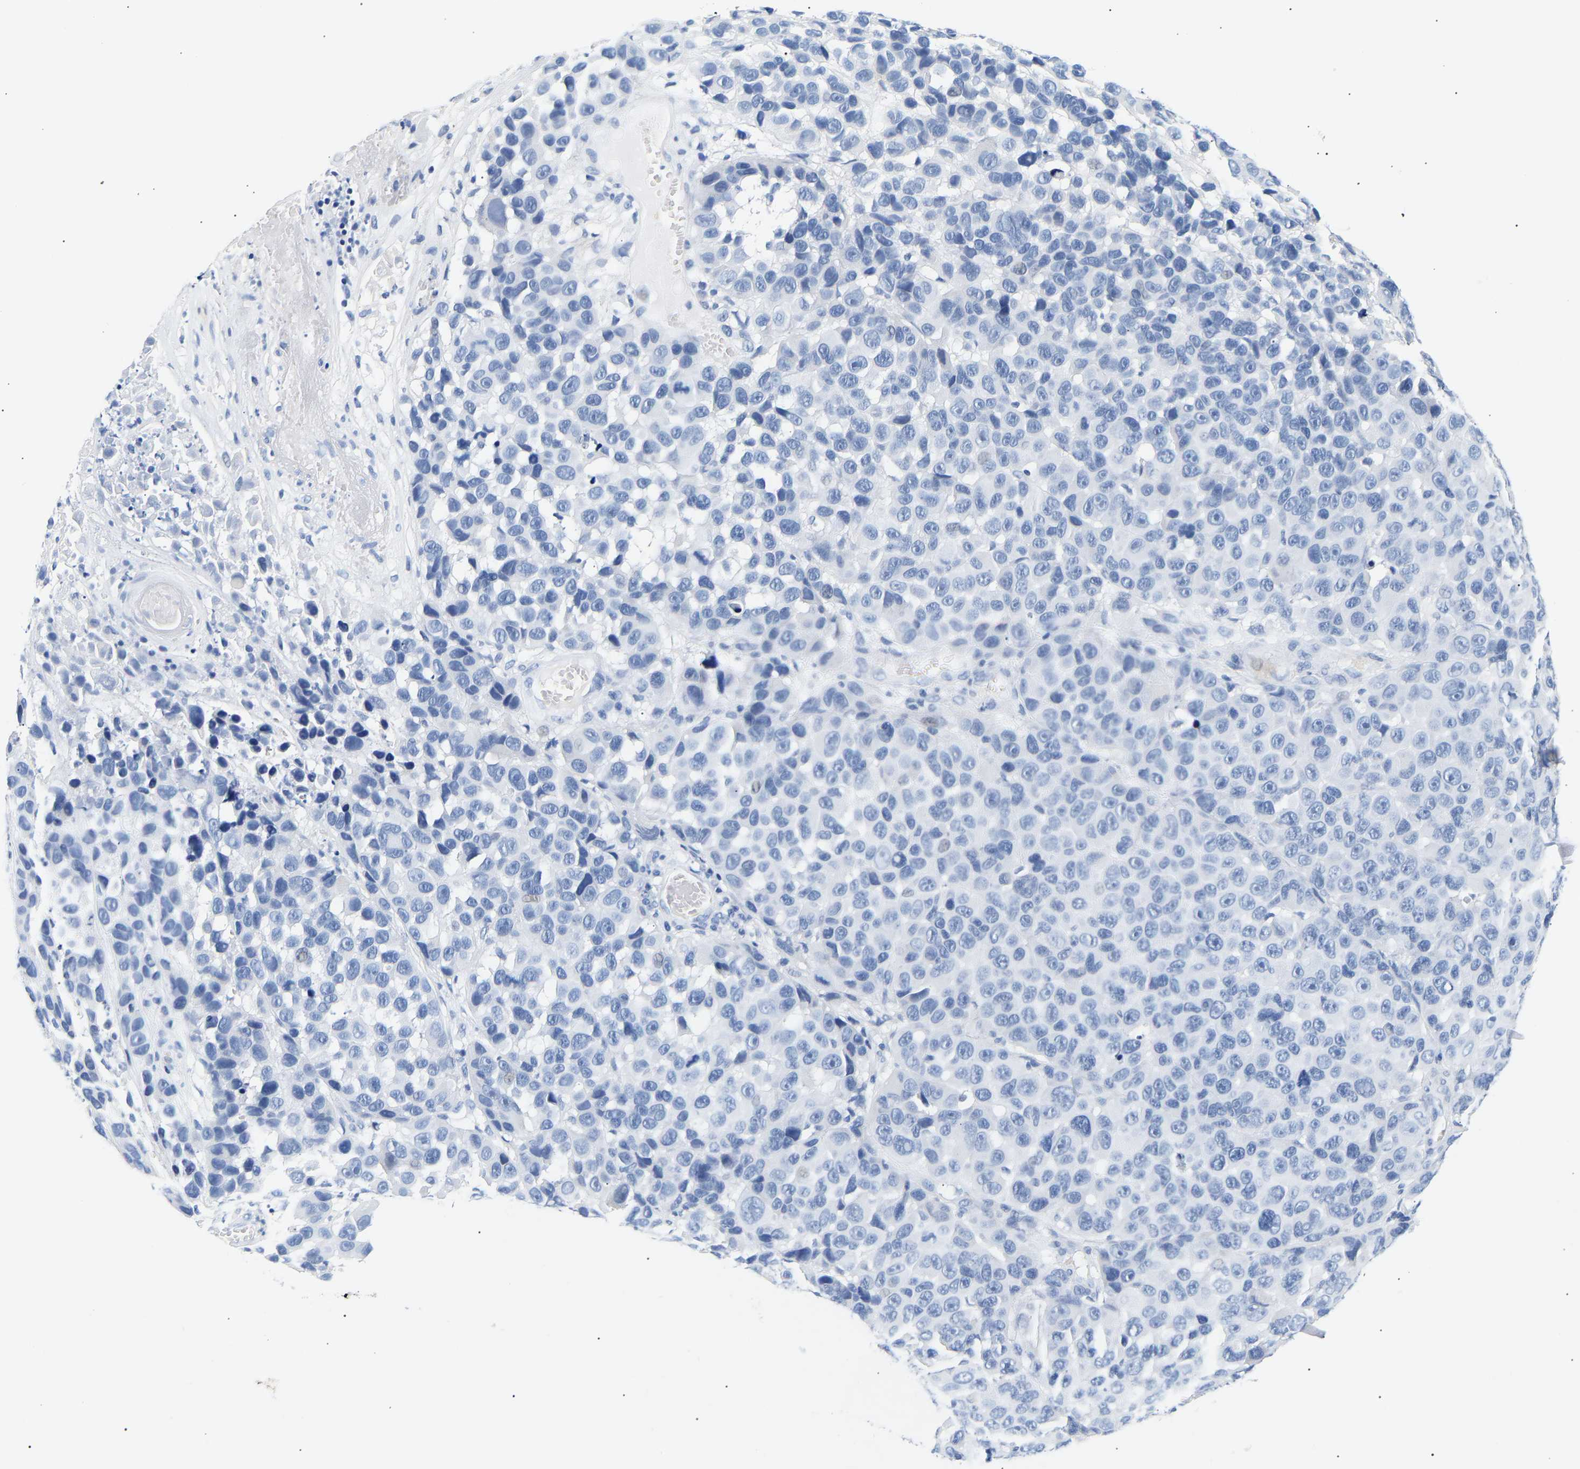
{"staining": {"intensity": "negative", "quantity": "none", "location": "none"}, "tissue": "melanoma", "cell_type": "Tumor cells", "image_type": "cancer", "snomed": [{"axis": "morphology", "description": "Malignant melanoma, NOS"}, {"axis": "topography", "description": "Skin"}], "caption": "This is an immunohistochemistry histopathology image of human malignant melanoma. There is no expression in tumor cells.", "gene": "SPINK2", "patient": {"sex": "male", "age": 53}}